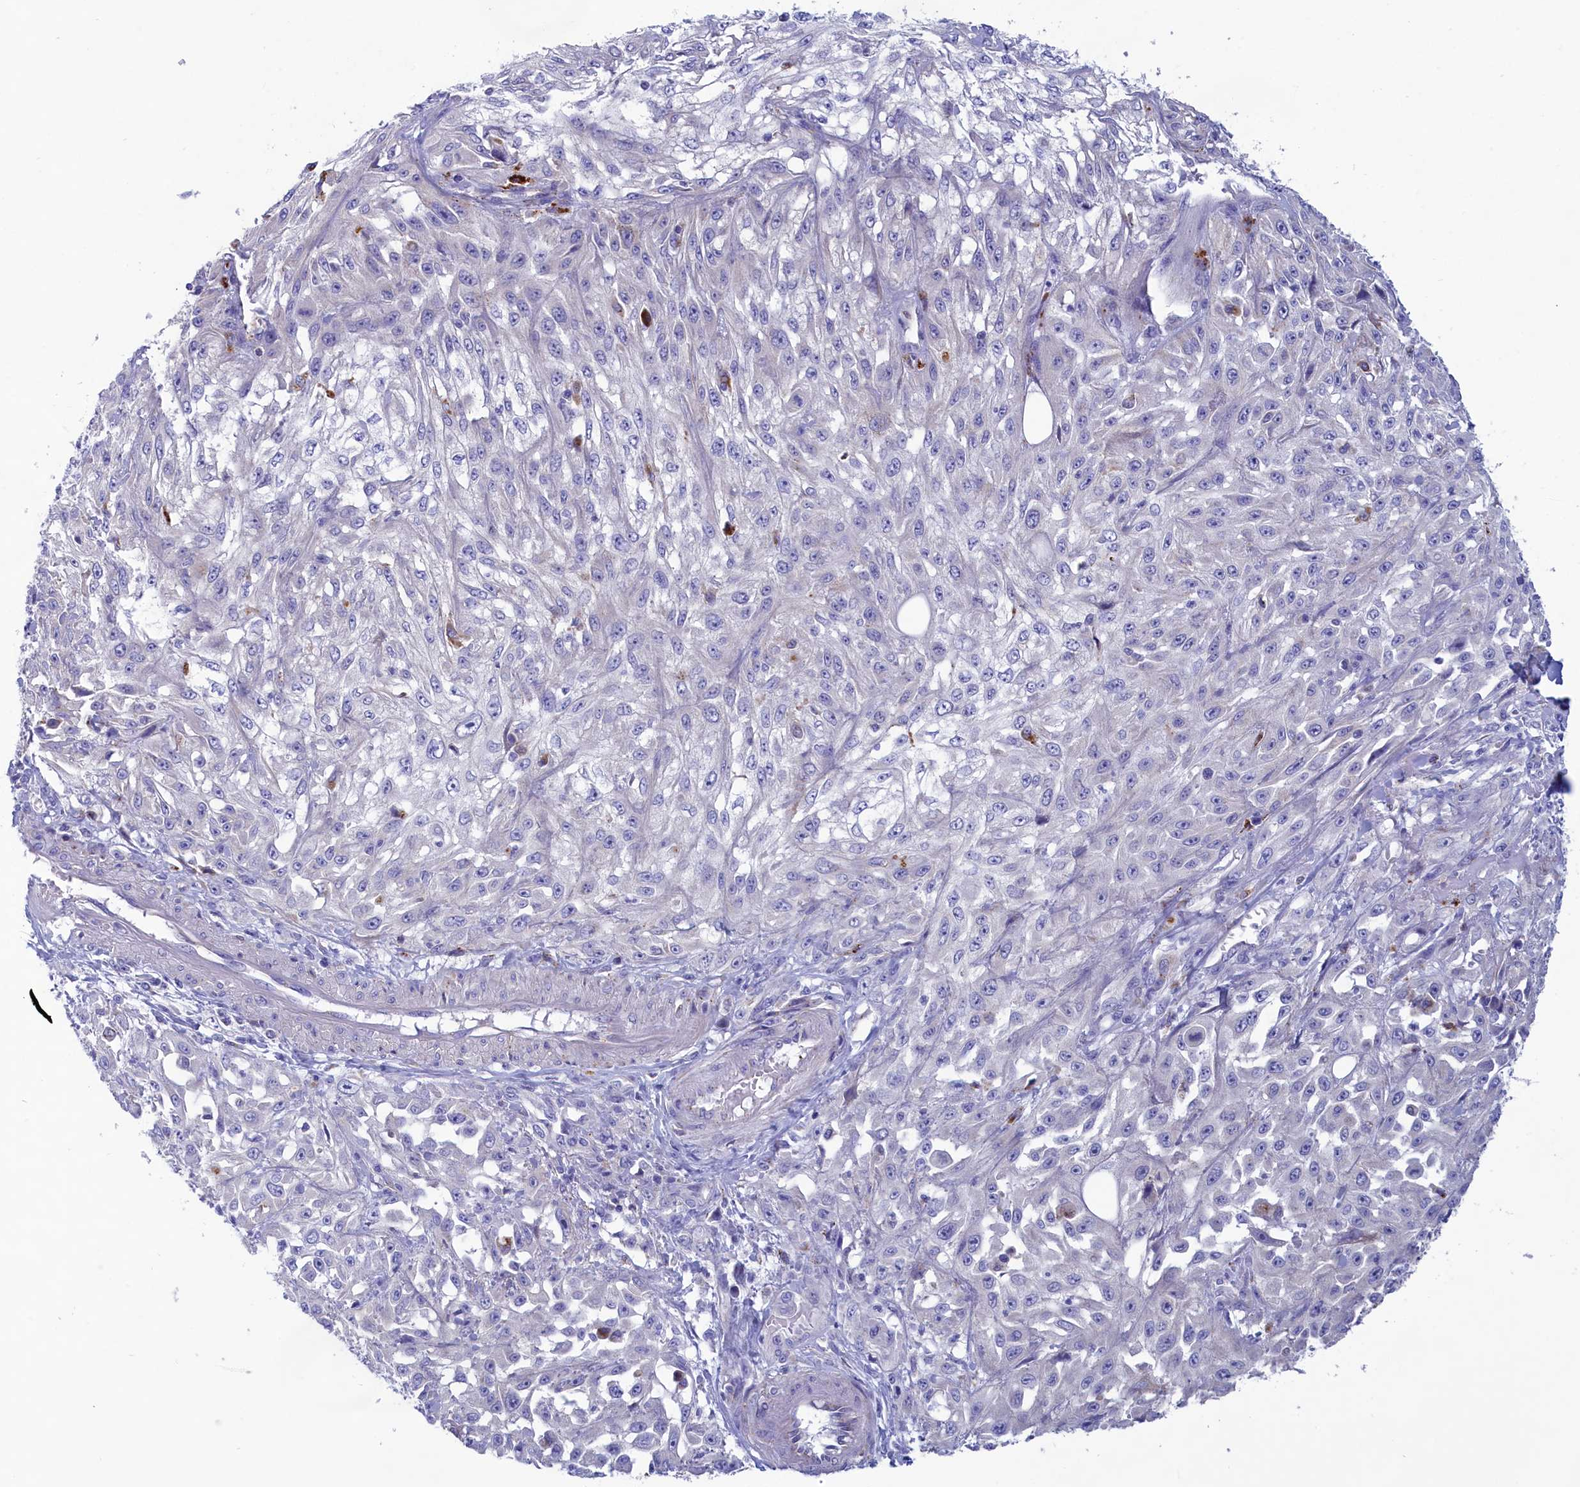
{"staining": {"intensity": "weak", "quantity": "<25%", "location": "cytoplasmic/membranous"}, "tissue": "skin cancer", "cell_type": "Tumor cells", "image_type": "cancer", "snomed": [{"axis": "morphology", "description": "Squamous cell carcinoma, NOS"}, {"axis": "morphology", "description": "Squamous cell carcinoma, metastatic, NOS"}, {"axis": "topography", "description": "Skin"}, {"axis": "topography", "description": "Lymph node"}], "caption": "Skin cancer stained for a protein using immunohistochemistry (IHC) shows no positivity tumor cells.", "gene": "WDR6", "patient": {"sex": "male", "age": 75}}